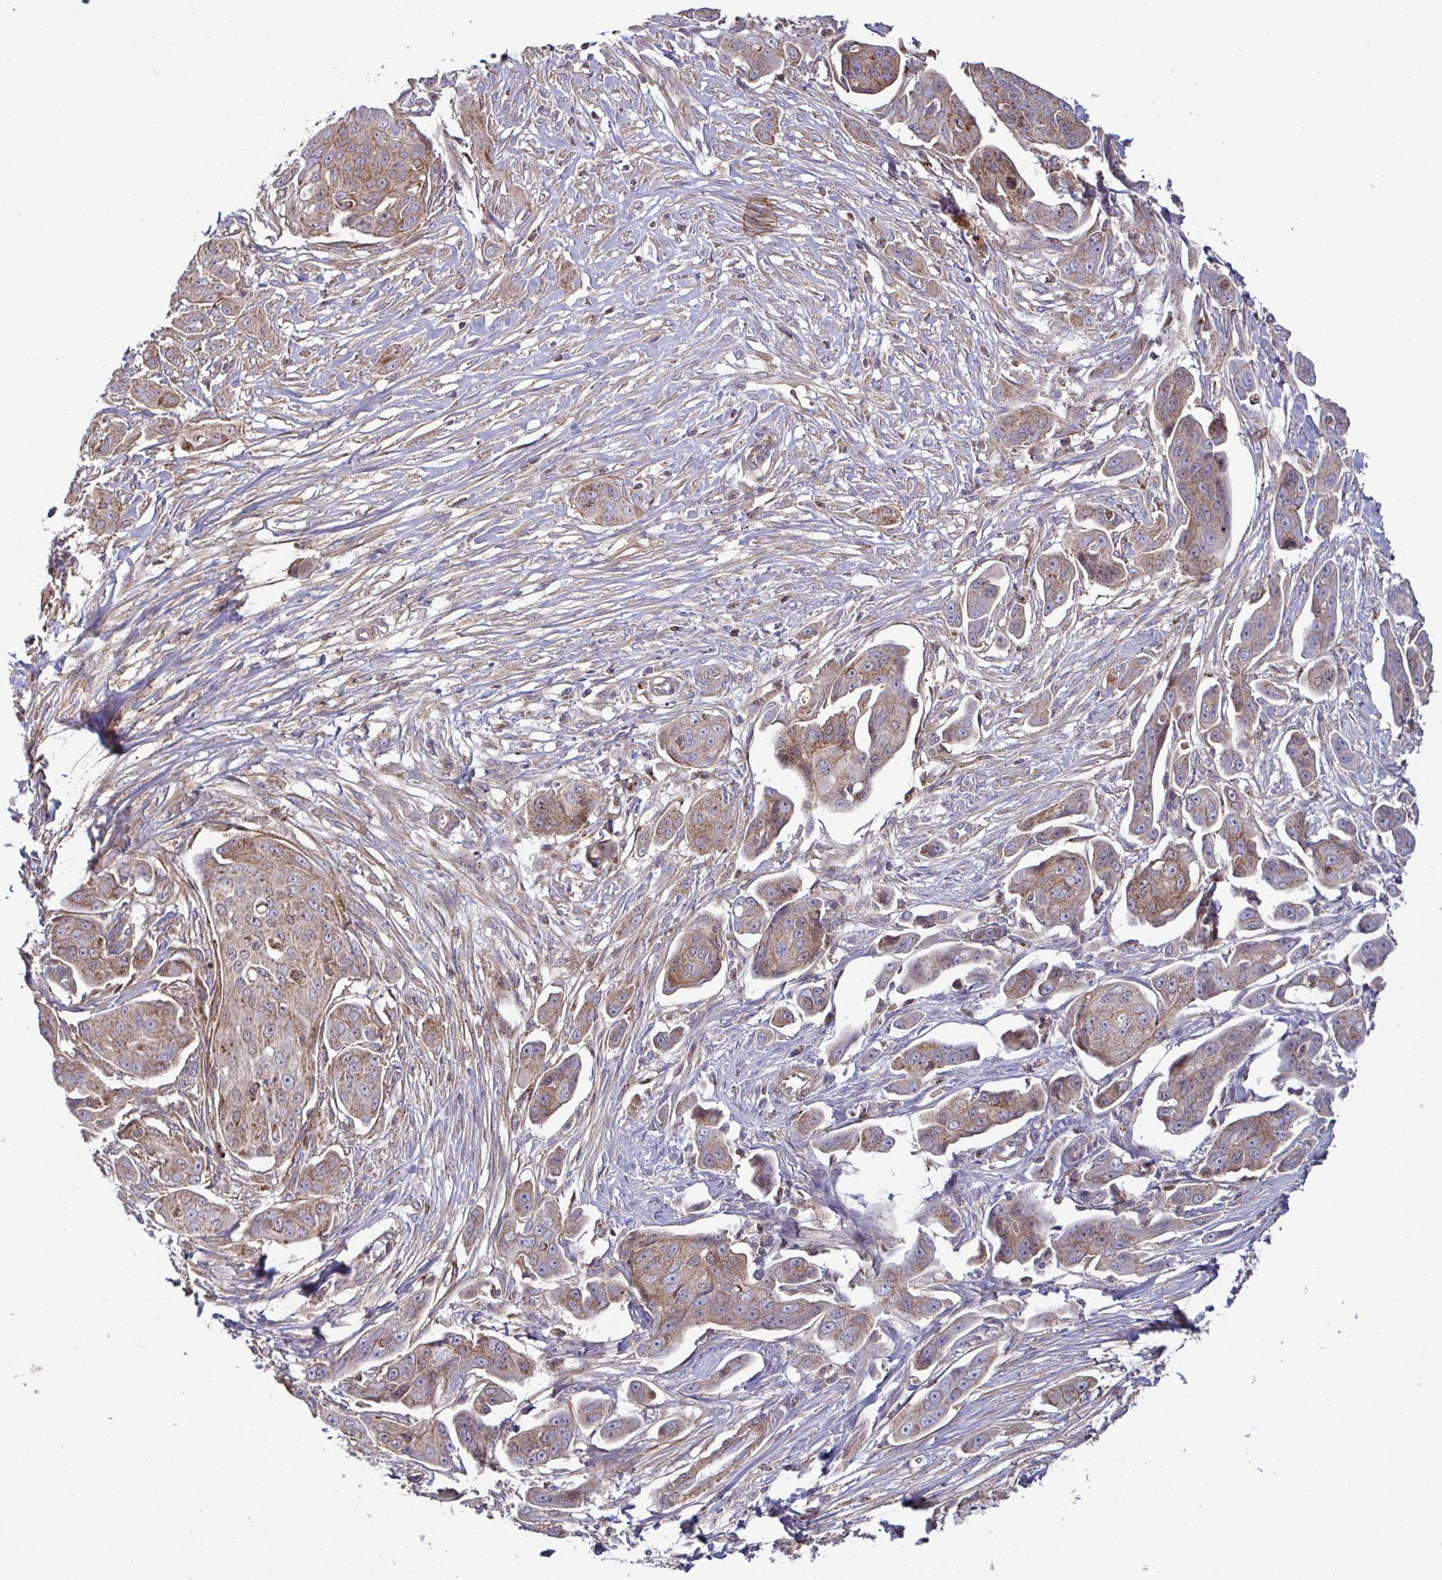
{"staining": {"intensity": "moderate", "quantity": ">75%", "location": "cytoplasmic/membranous"}, "tissue": "ovarian cancer", "cell_type": "Tumor cells", "image_type": "cancer", "snomed": [{"axis": "morphology", "description": "Carcinoma, endometroid"}, {"axis": "topography", "description": "Ovary"}], "caption": "About >75% of tumor cells in ovarian endometroid carcinoma exhibit moderate cytoplasmic/membranous protein staining as visualized by brown immunohistochemical staining.", "gene": "SPRY1", "patient": {"sex": "female", "age": 70}}